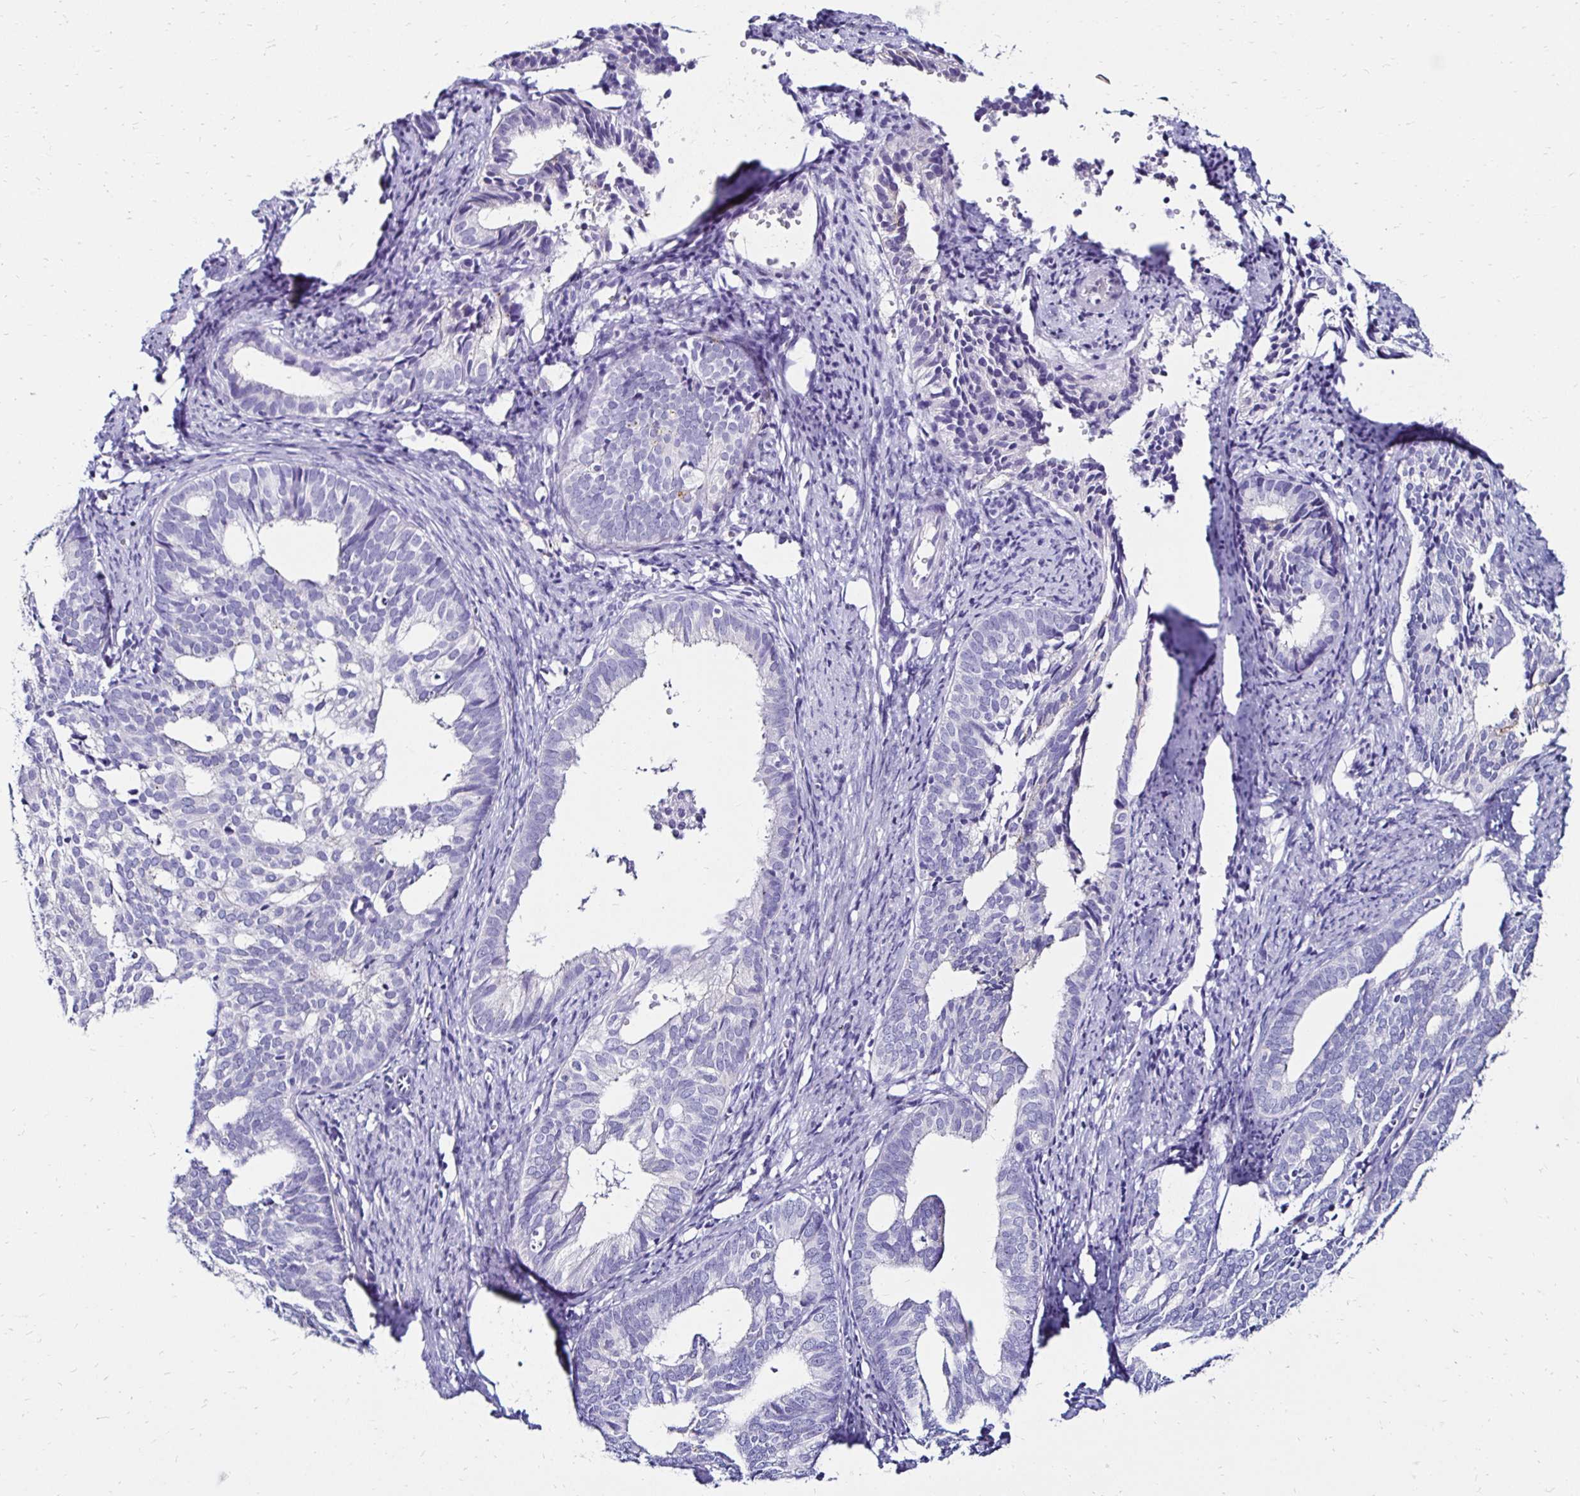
{"staining": {"intensity": "negative", "quantity": "none", "location": "none"}, "tissue": "endometrial cancer", "cell_type": "Tumor cells", "image_type": "cancer", "snomed": [{"axis": "morphology", "description": "Adenocarcinoma, NOS"}, {"axis": "topography", "description": "Endometrium"}], "caption": "Endometrial cancer (adenocarcinoma) stained for a protein using immunohistochemistry (IHC) demonstrates no expression tumor cells.", "gene": "KCNT1", "patient": {"sex": "female", "age": 75}}